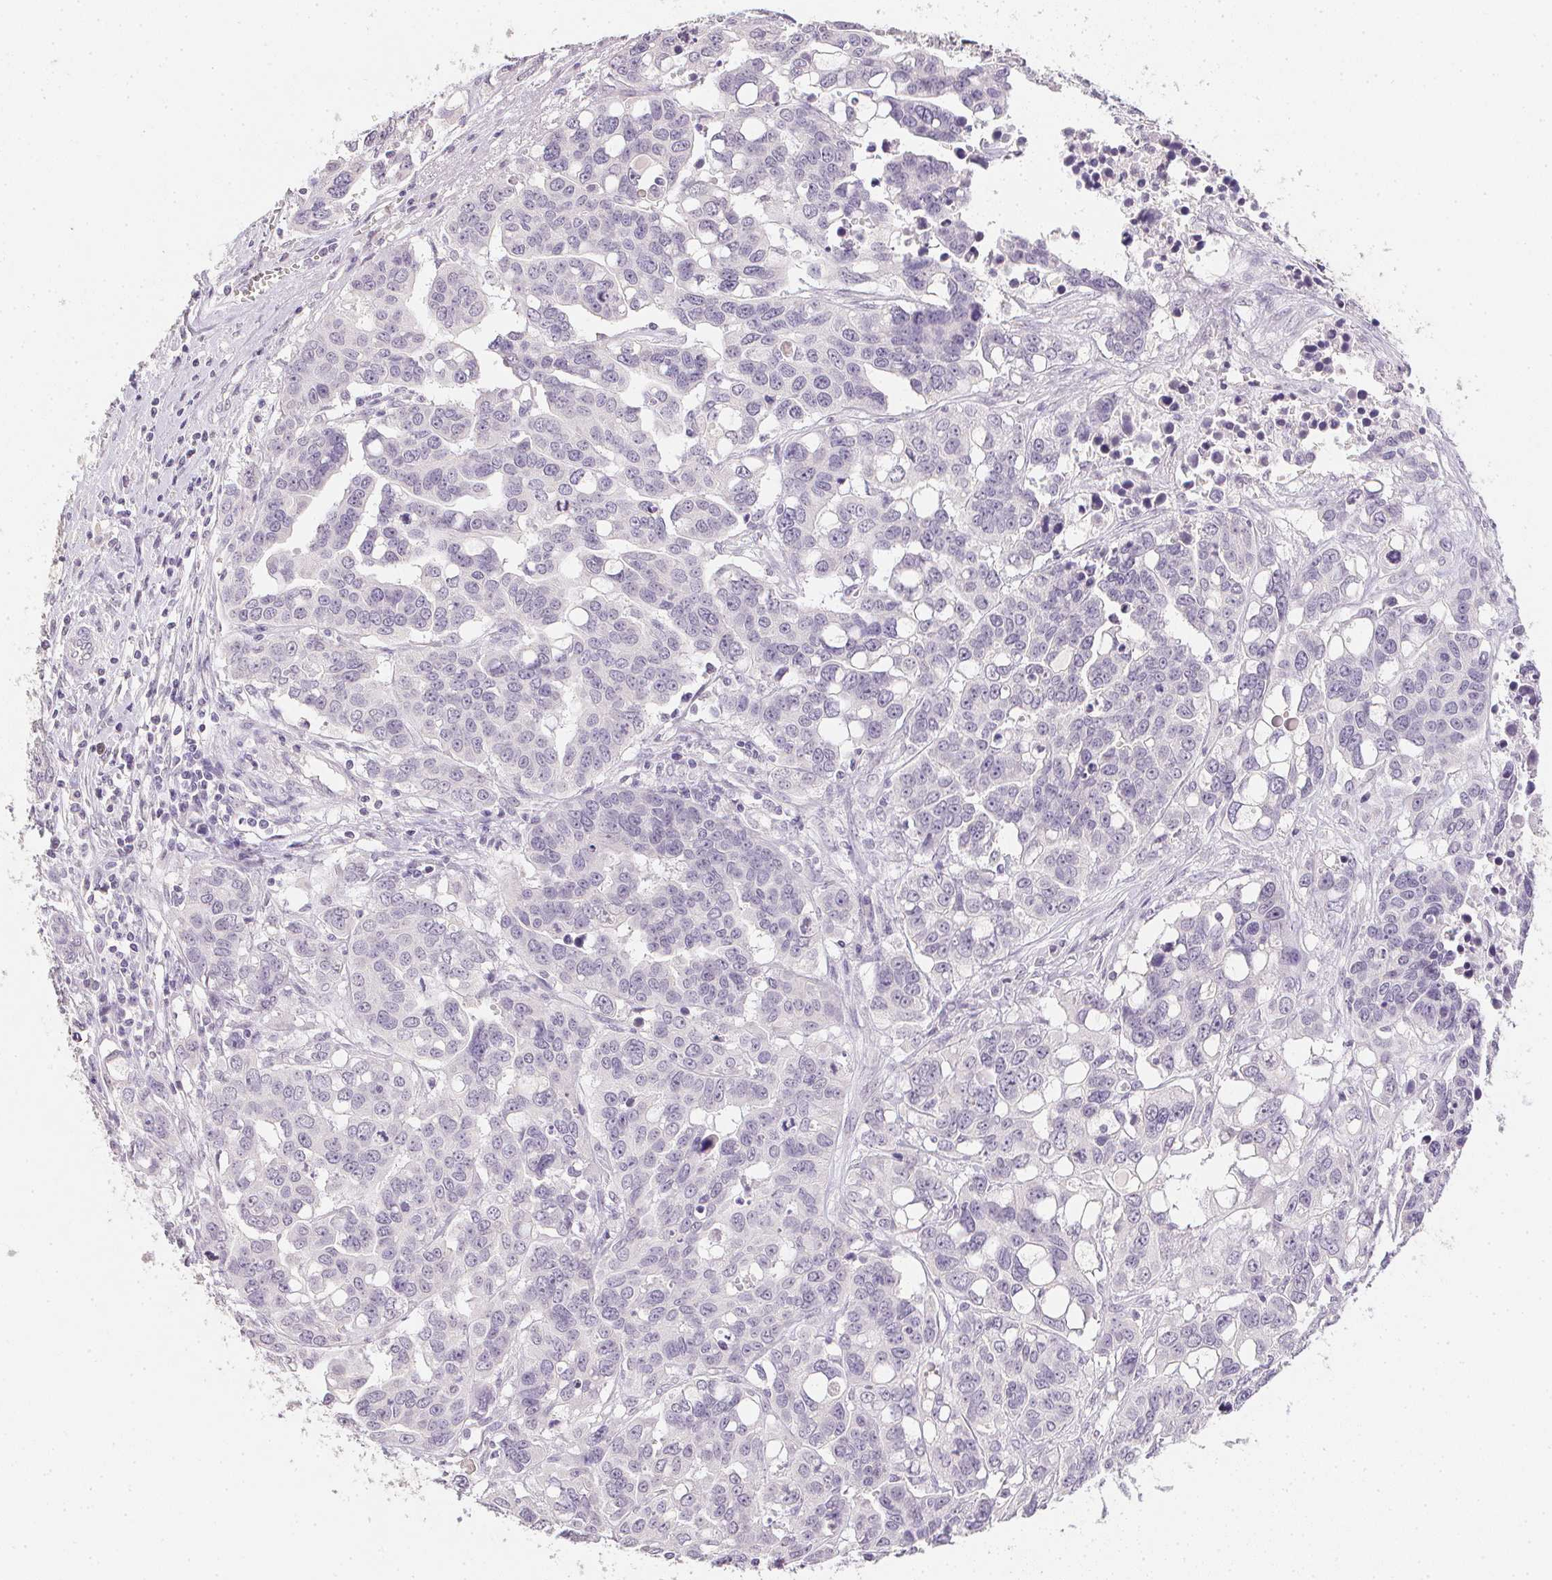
{"staining": {"intensity": "negative", "quantity": "none", "location": "none"}, "tissue": "ovarian cancer", "cell_type": "Tumor cells", "image_type": "cancer", "snomed": [{"axis": "morphology", "description": "Carcinoma, endometroid"}, {"axis": "topography", "description": "Ovary"}], "caption": "DAB immunohistochemical staining of ovarian endometroid carcinoma exhibits no significant positivity in tumor cells.", "gene": "PPY", "patient": {"sex": "female", "age": 78}}